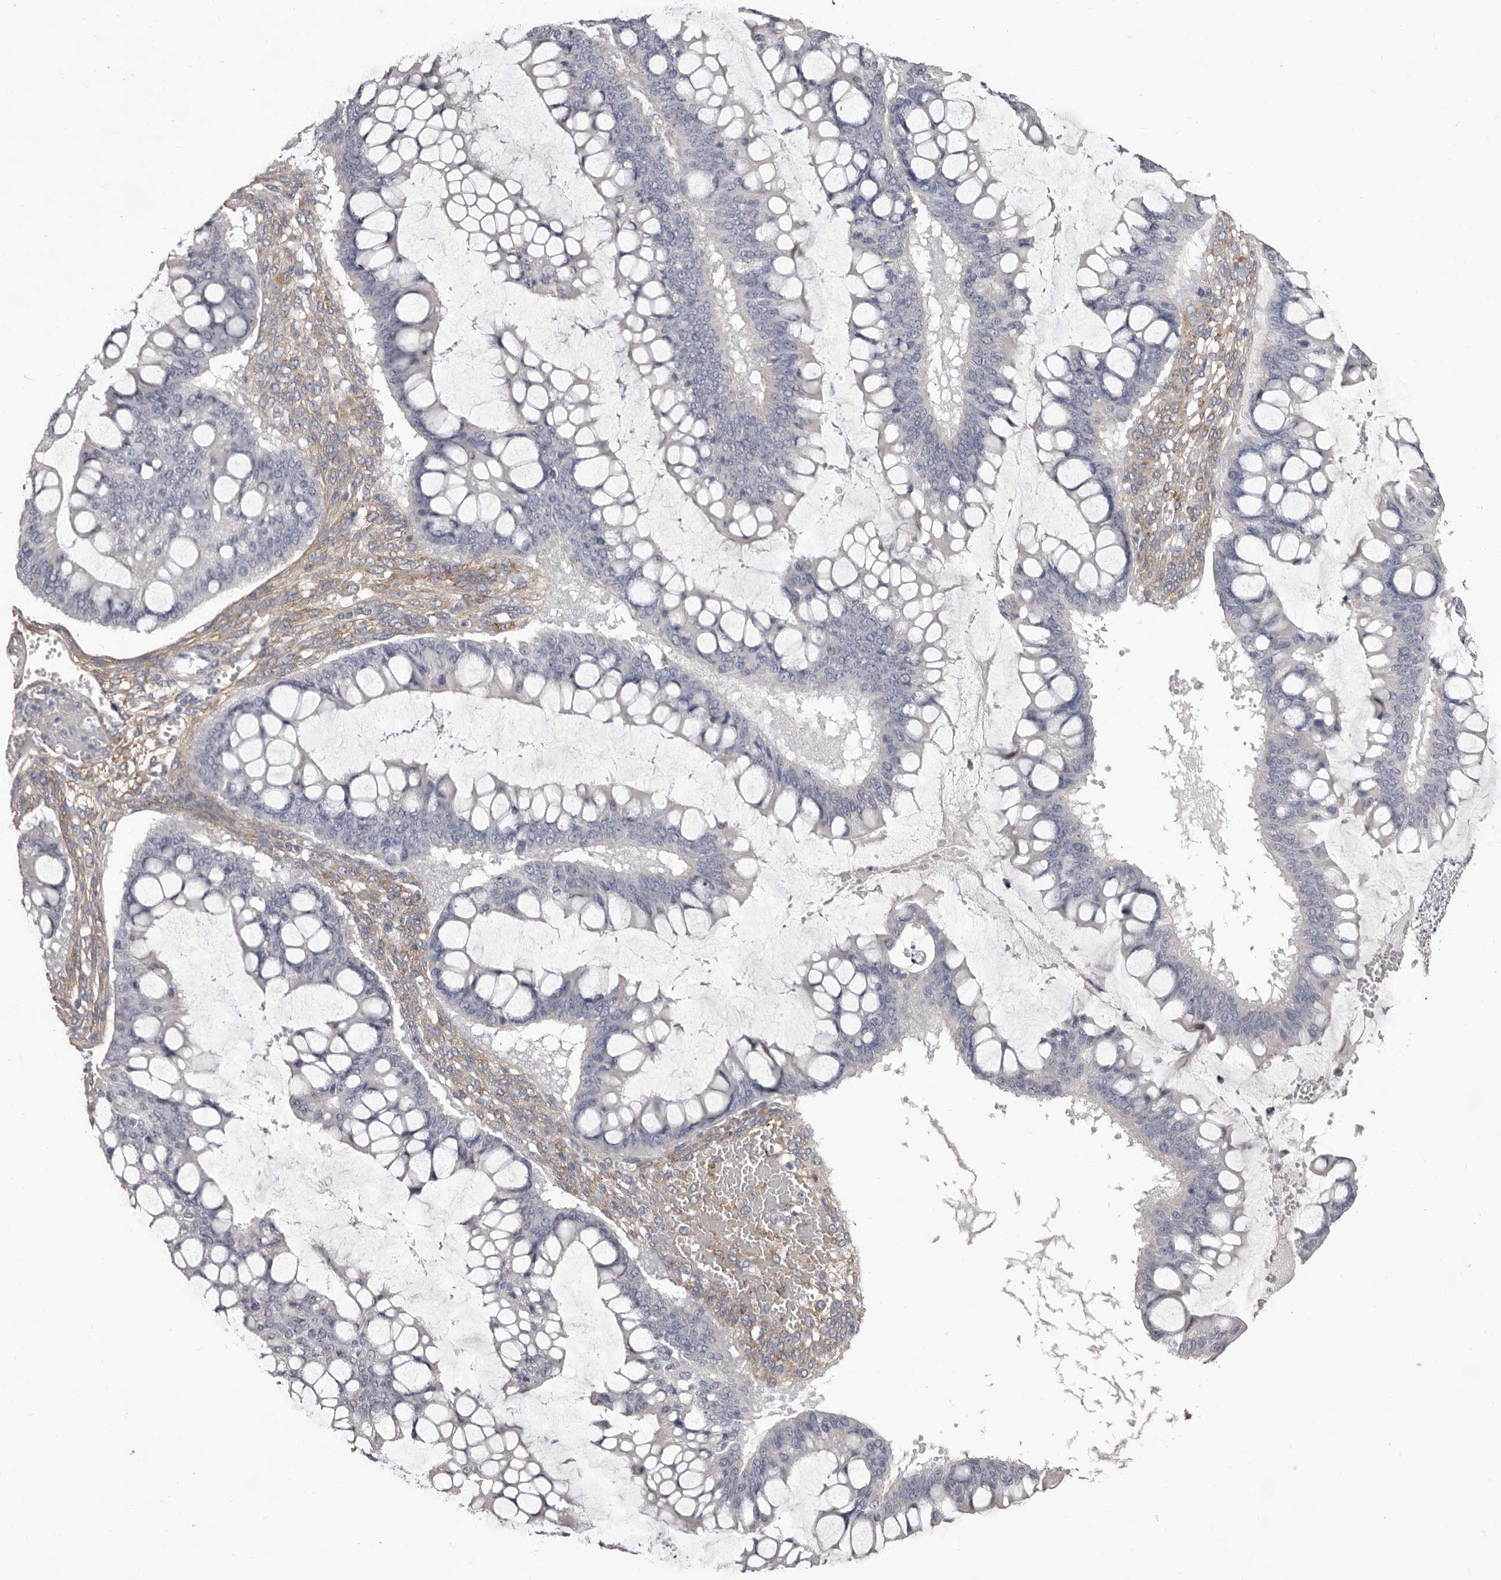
{"staining": {"intensity": "negative", "quantity": "none", "location": "none"}, "tissue": "ovarian cancer", "cell_type": "Tumor cells", "image_type": "cancer", "snomed": [{"axis": "morphology", "description": "Cystadenocarcinoma, mucinous, NOS"}, {"axis": "topography", "description": "Ovary"}], "caption": "High magnification brightfield microscopy of ovarian cancer (mucinous cystadenocarcinoma) stained with DAB (brown) and counterstained with hematoxylin (blue): tumor cells show no significant expression.", "gene": "COL6A1", "patient": {"sex": "female", "age": 73}}